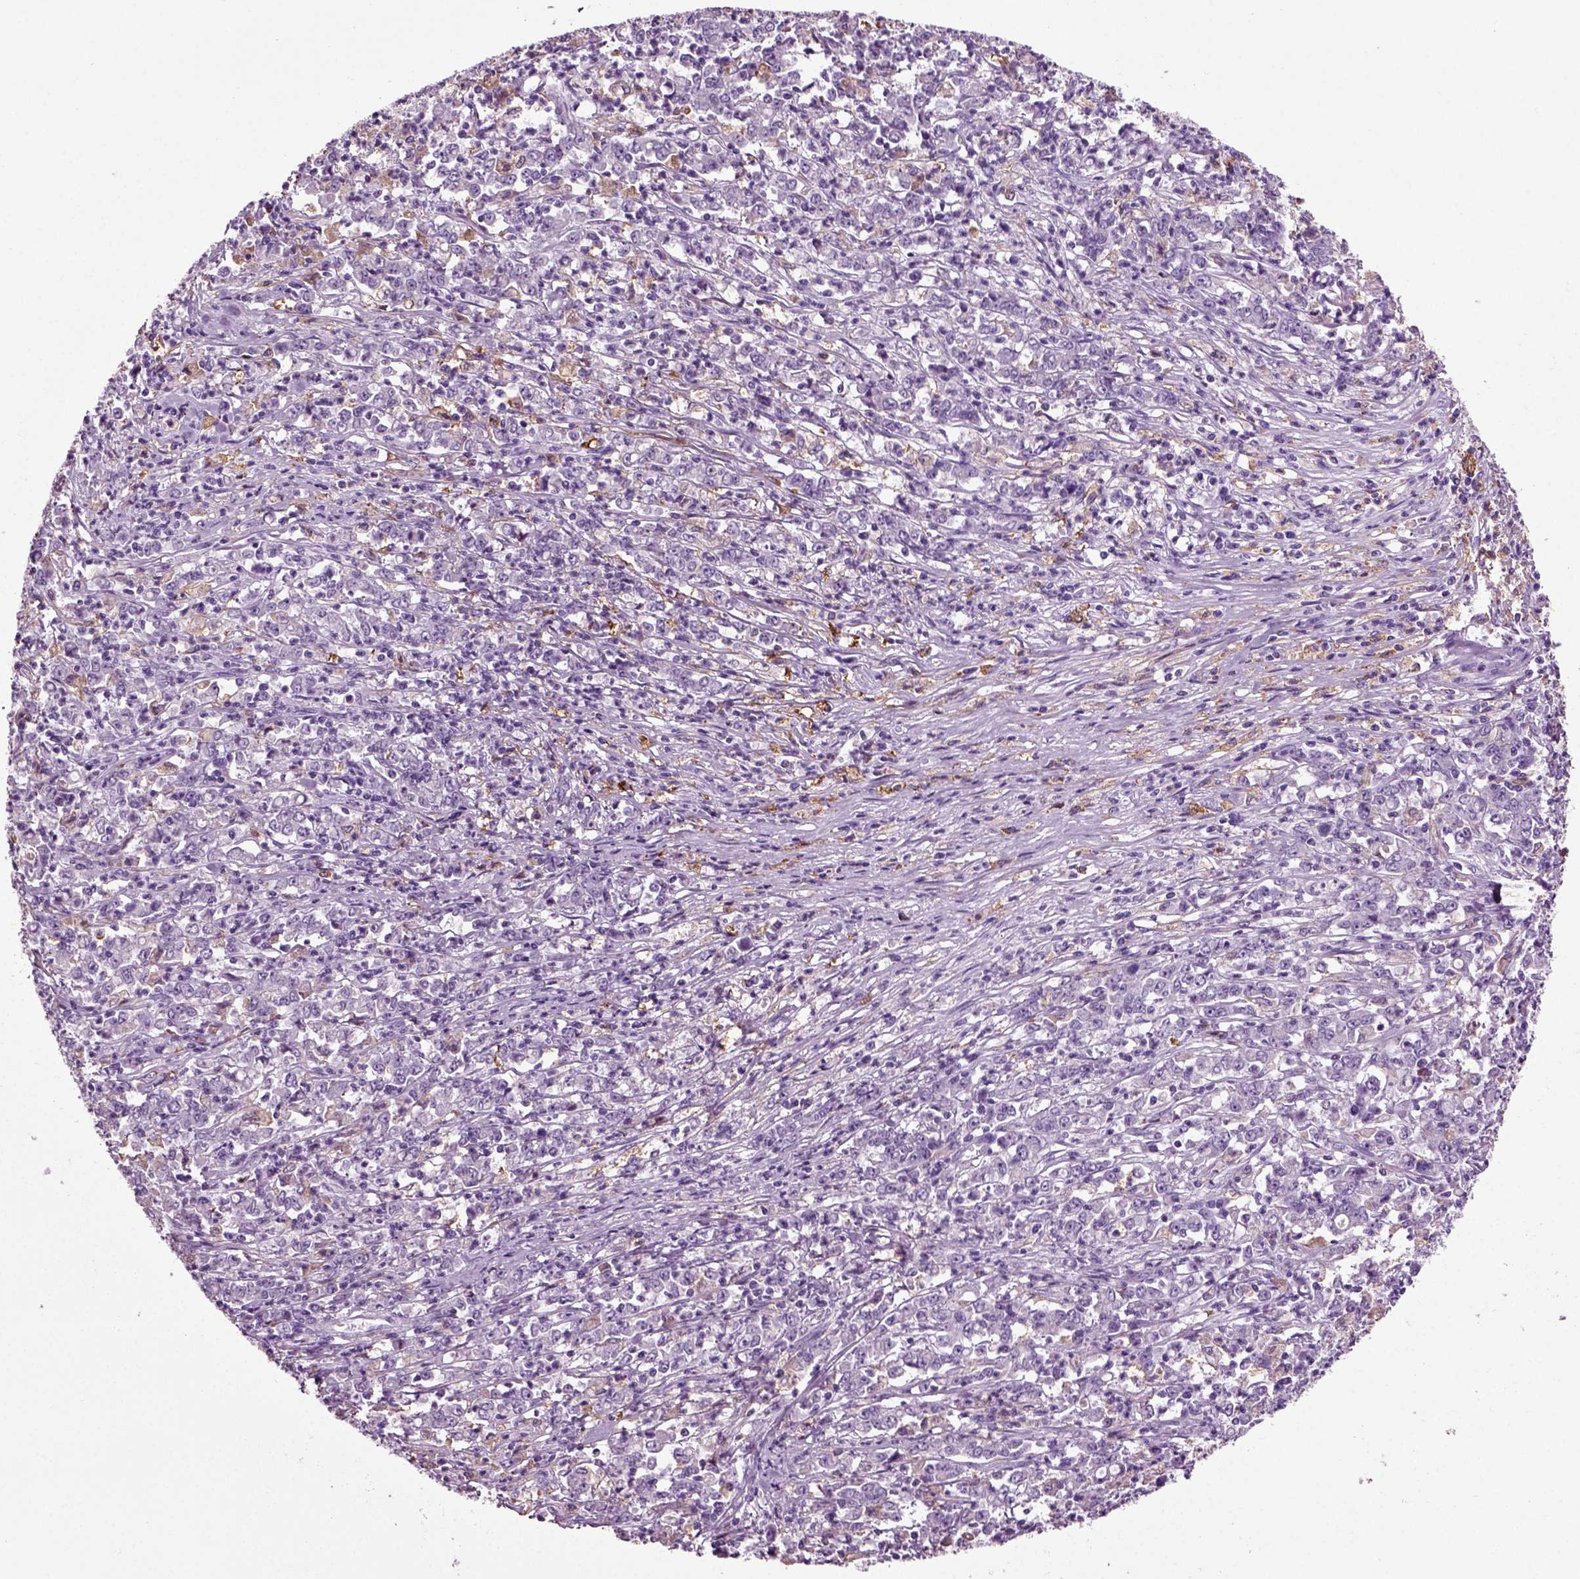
{"staining": {"intensity": "negative", "quantity": "none", "location": "none"}, "tissue": "stomach cancer", "cell_type": "Tumor cells", "image_type": "cancer", "snomed": [{"axis": "morphology", "description": "Adenocarcinoma, NOS"}, {"axis": "topography", "description": "Stomach, lower"}], "caption": "Protein analysis of stomach adenocarcinoma shows no significant expression in tumor cells.", "gene": "DNAH10", "patient": {"sex": "female", "age": 71}}